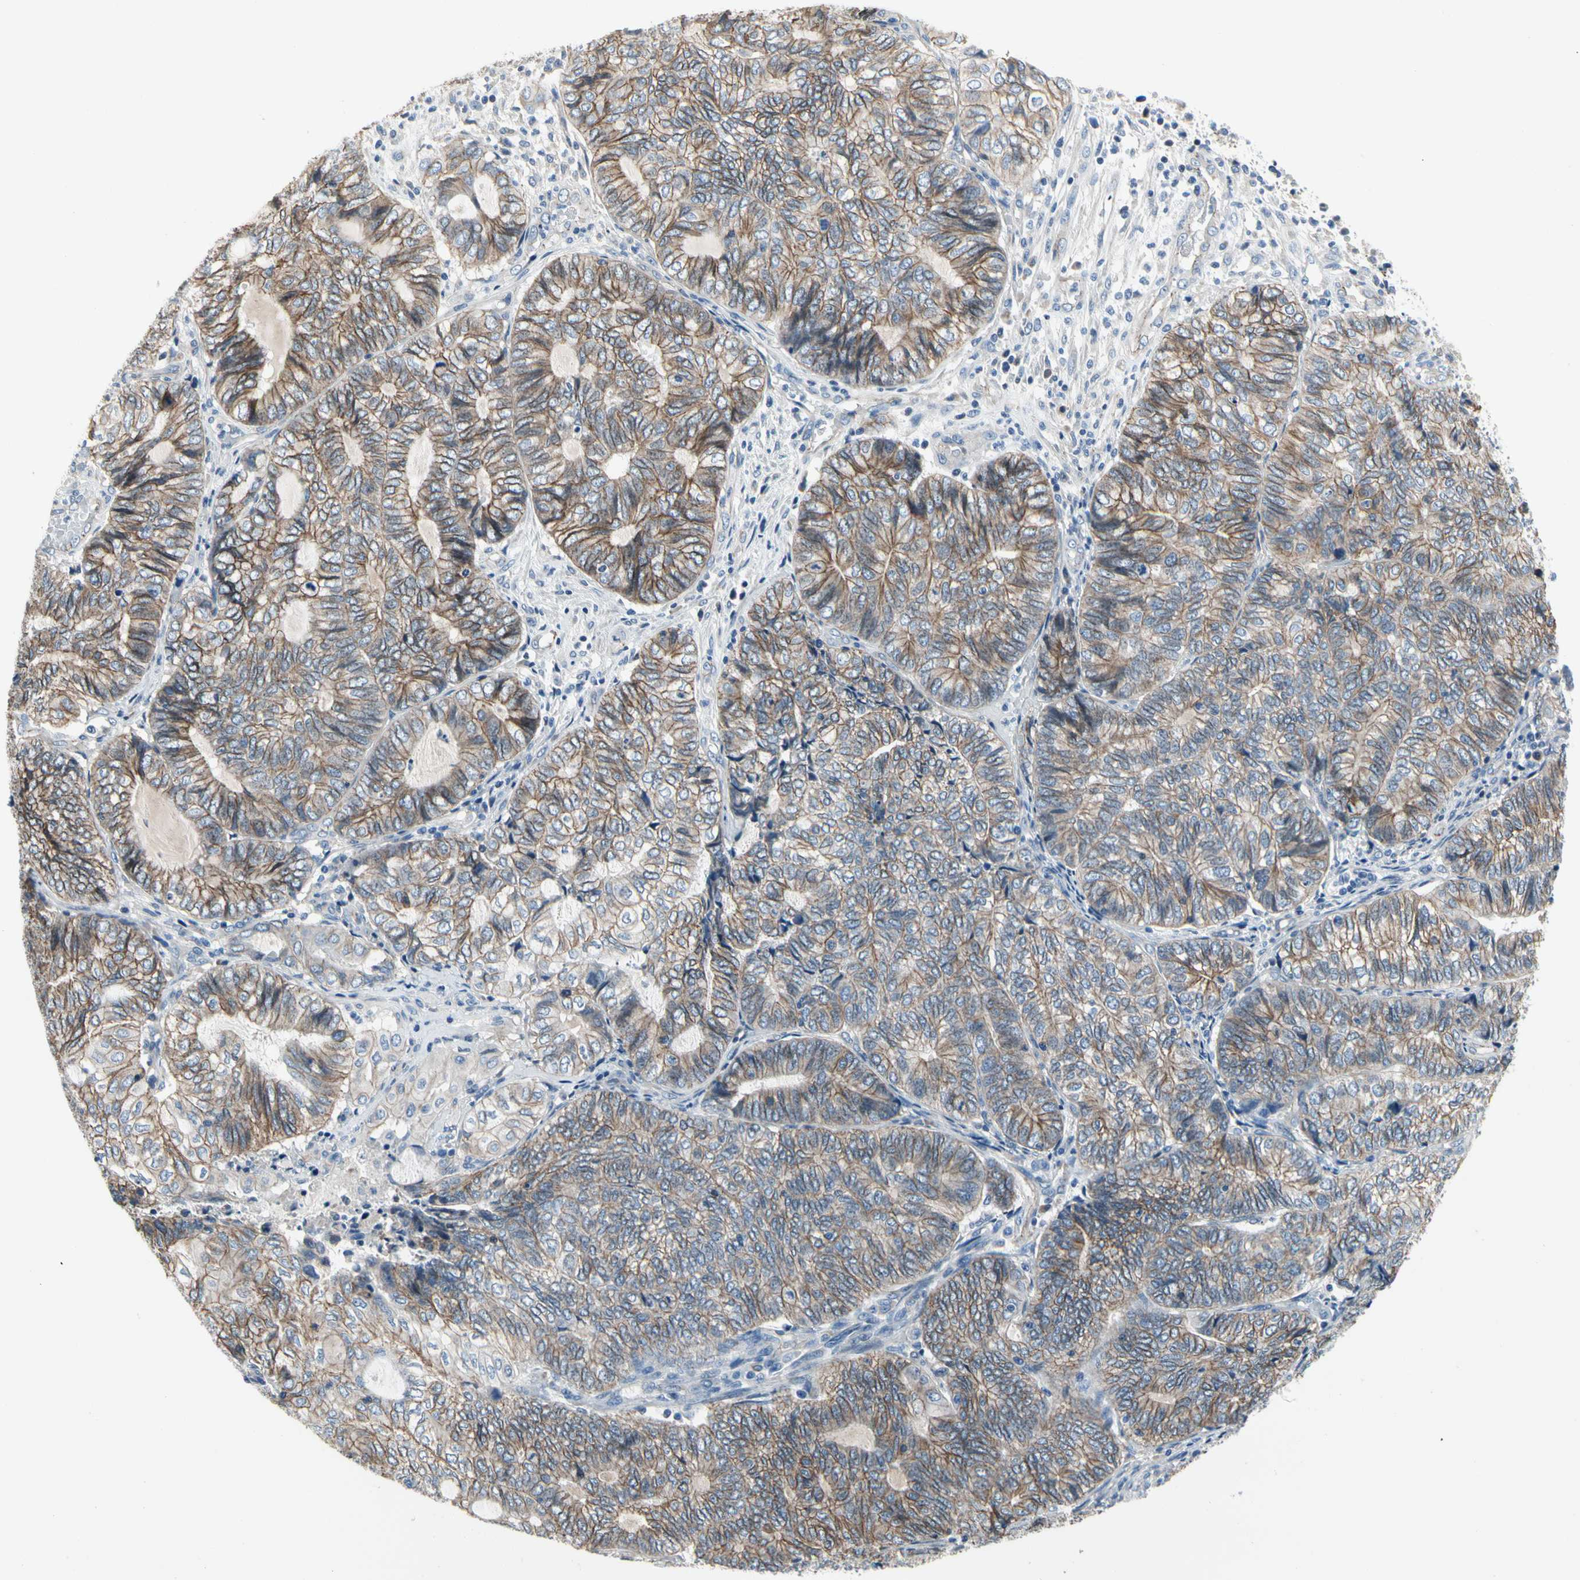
{"staining": {"intensity": "moderate", "quantity": "25%-75%", "location": "cytoplasmic/membranous"}, "tissue": "endometrial cancer", "cell_type": "Tumor cells", "image_type": "cancer", "snomed": [{"axis": "morphology", "description": "Adenocarcinoma, NOS"}, {"axis": "topography", "description": "Uterus"}, {"axis": "topography", "description": "Endometrium"}], "caption": "Endometrial adenocarcinoma was stained to show a protein in brown. There is medium levels of moderate cytoplasmic/membranous expression in about 25%-75% of tumor cells.", "gene": "LGR6", "patient": {"sex": "female", "age": 70}}